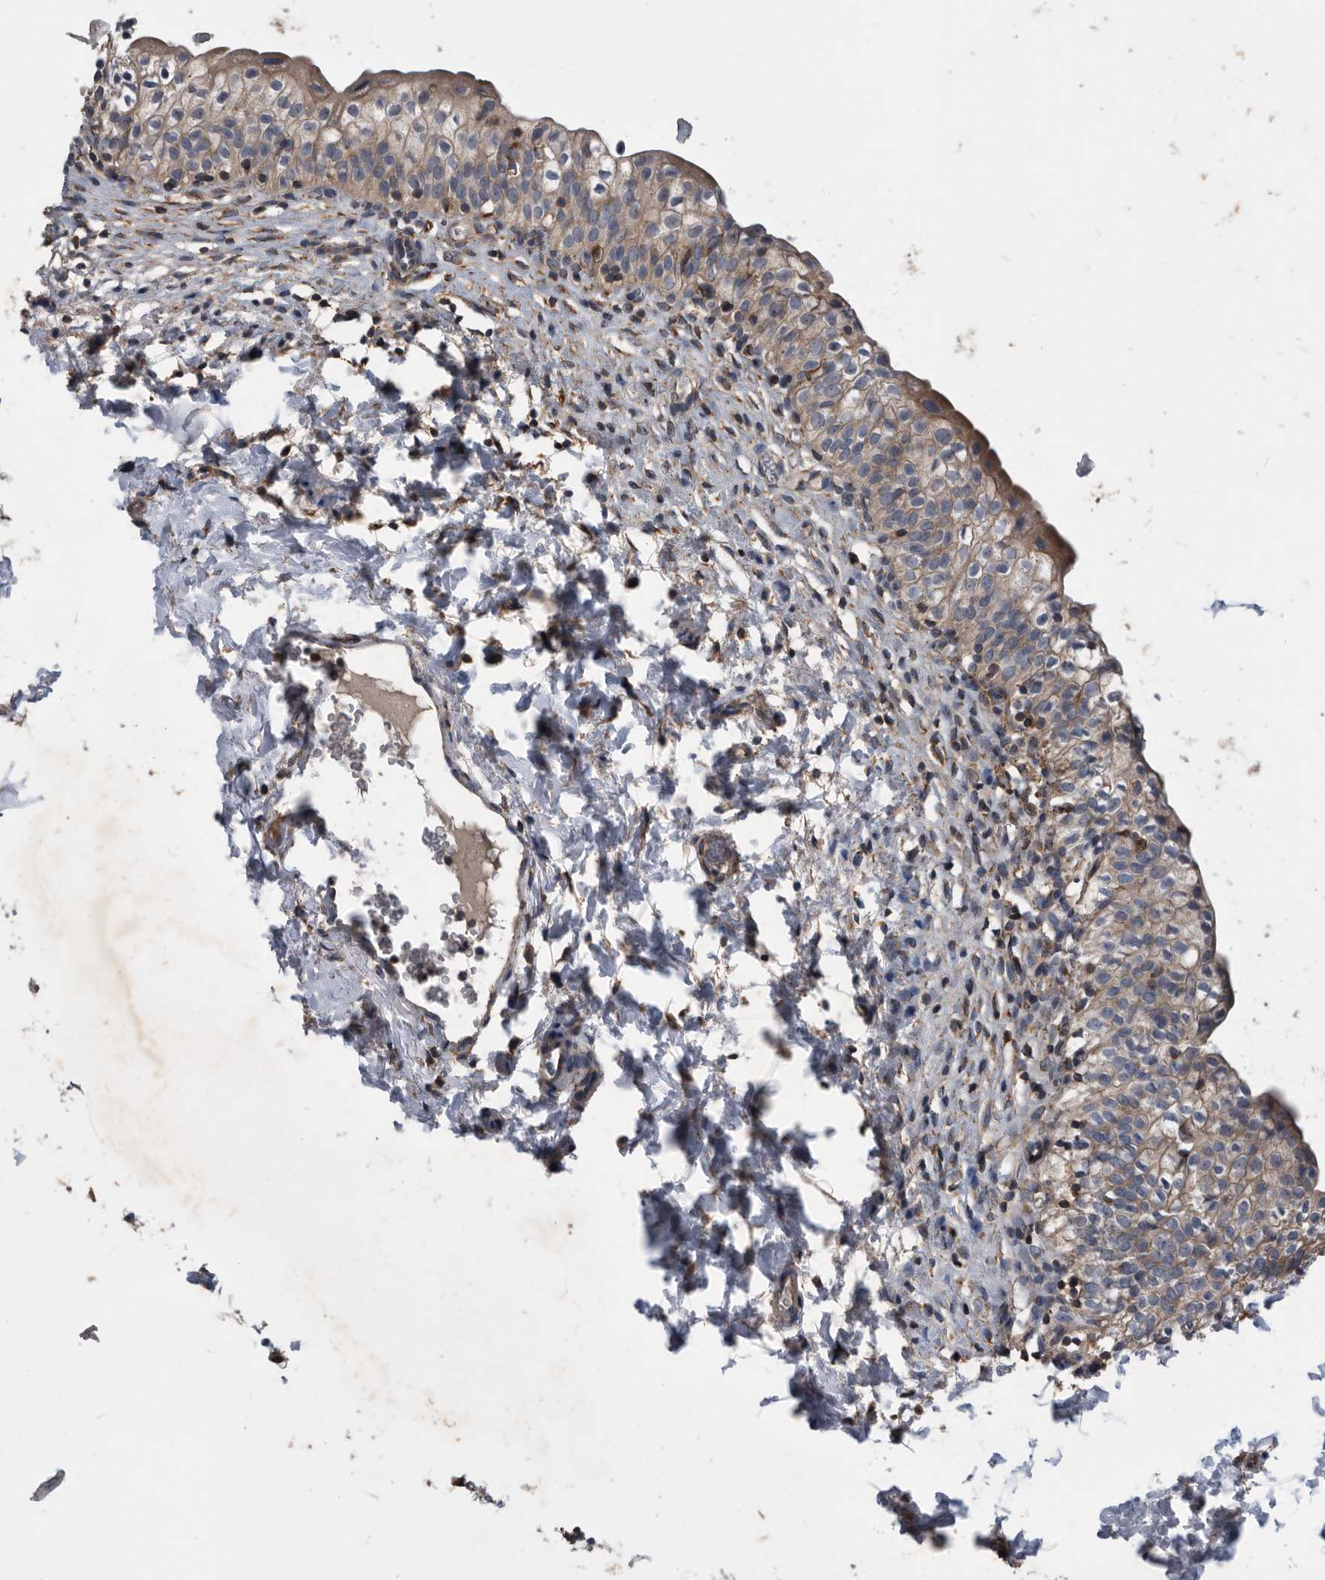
{"staining": {"intensity": "weak", "quantity": ">75%", "location": "cytoplasmic/membranous"}, "tissue": "urinary bladder", "cell_type": "Urothelial cells", "image_type": "normal", "snomed": [{"axis": "morphology", "description": "Normal tissue, NOS"}, {"axis": "topography", "description": "Urinary bladder"}], "caption": "Urinary bladder stained with immunohistochemistry (IHC) demonstrates weak cytoplasmic/membranous positivity in about >75% of urothelial cells.", "gene": "NRBP1", "patient": {"sex": "male", "age": 55}}